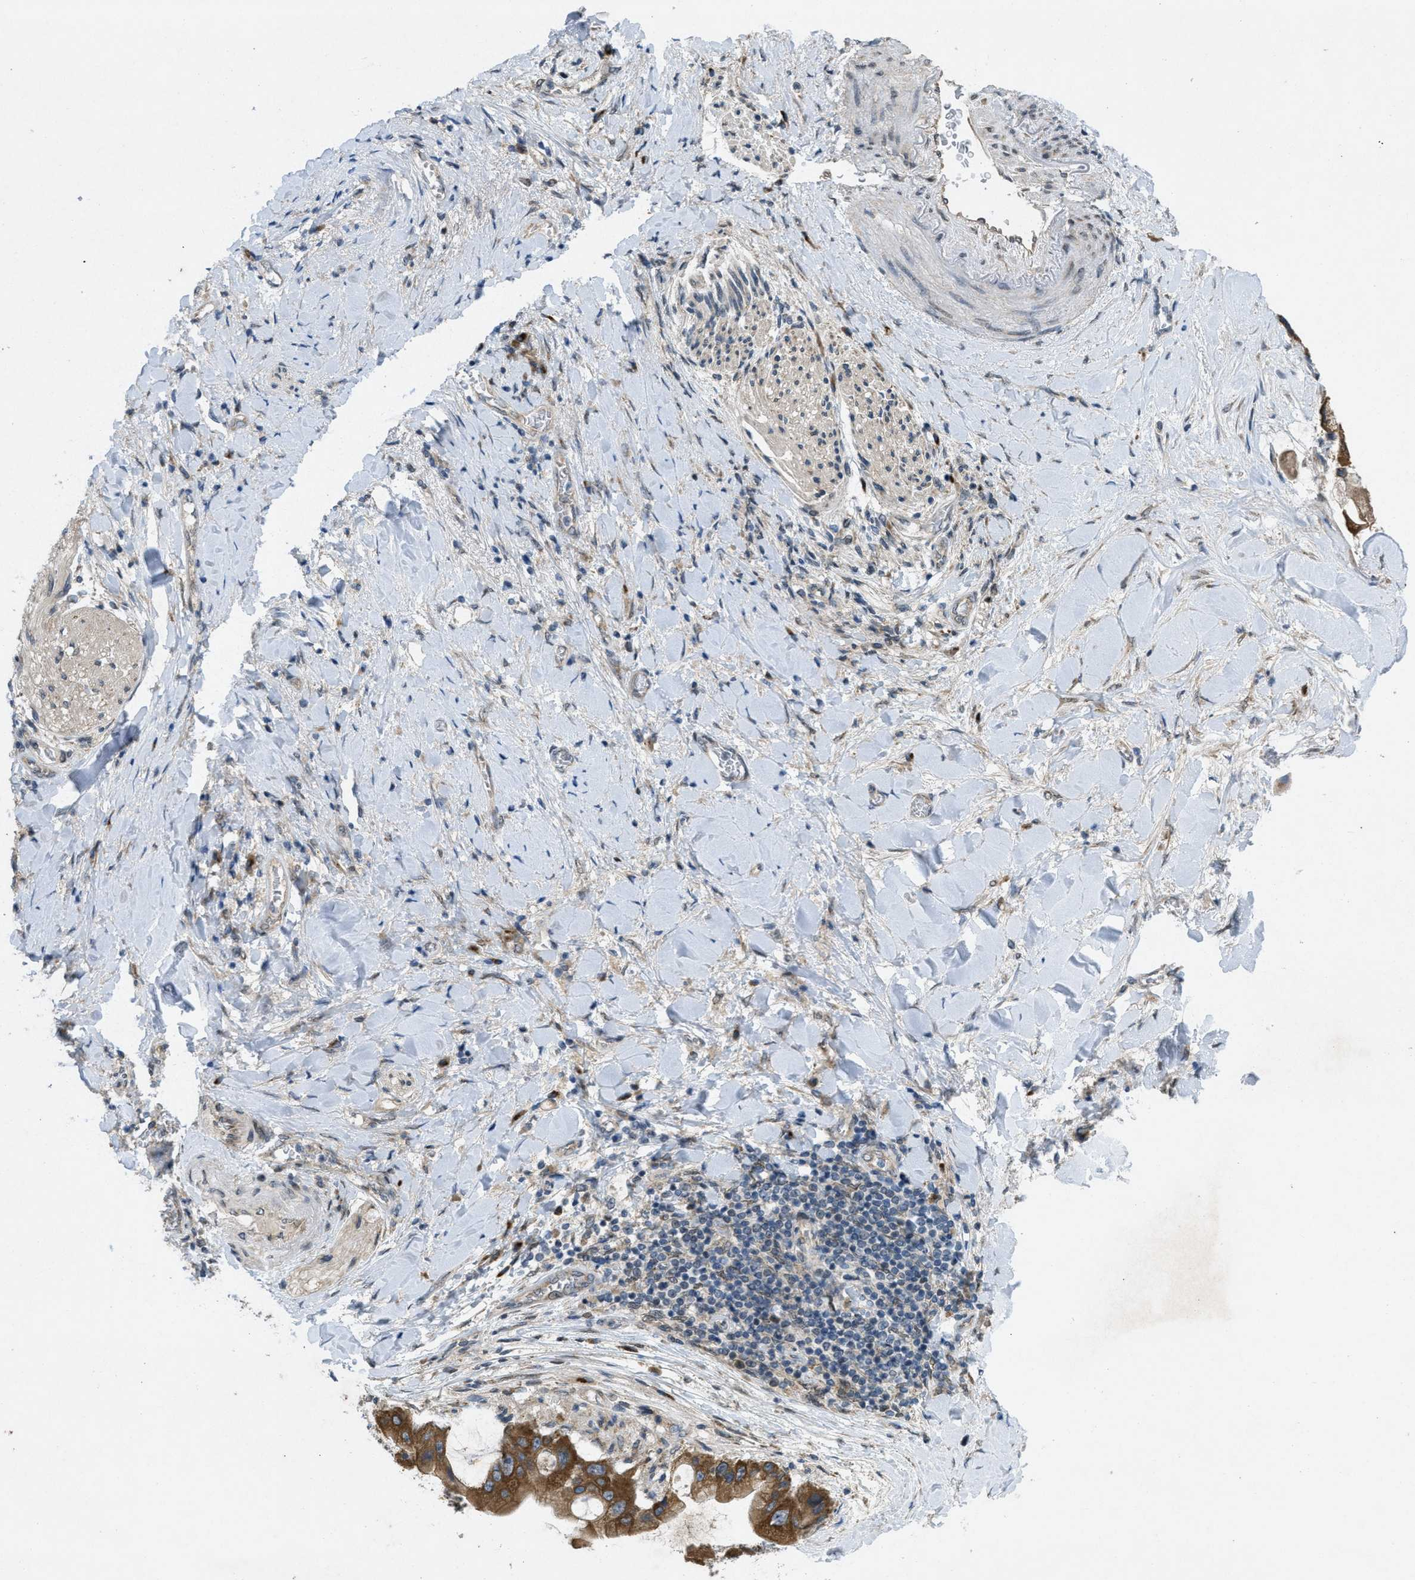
{"staining": {"intensity": "moderate", "quantity": ">75%", "location": "cytoplasmic/membranous"}, "tissue": "liver cancer", "cell_type": "Tumor cells", "image_type": "cancer", "snomed": [{"axis": "morphology", "description": "Cholangiocarcinoma"}, {"axis": "topography", "description": "Liver"}], "caption": "Moderate cytoplasmic/membranous protein staining is present in about >75% of tumor cells in liver cancer.", "gene": "IFNLR1", "patient": {"sex": "male", "age": 50}}